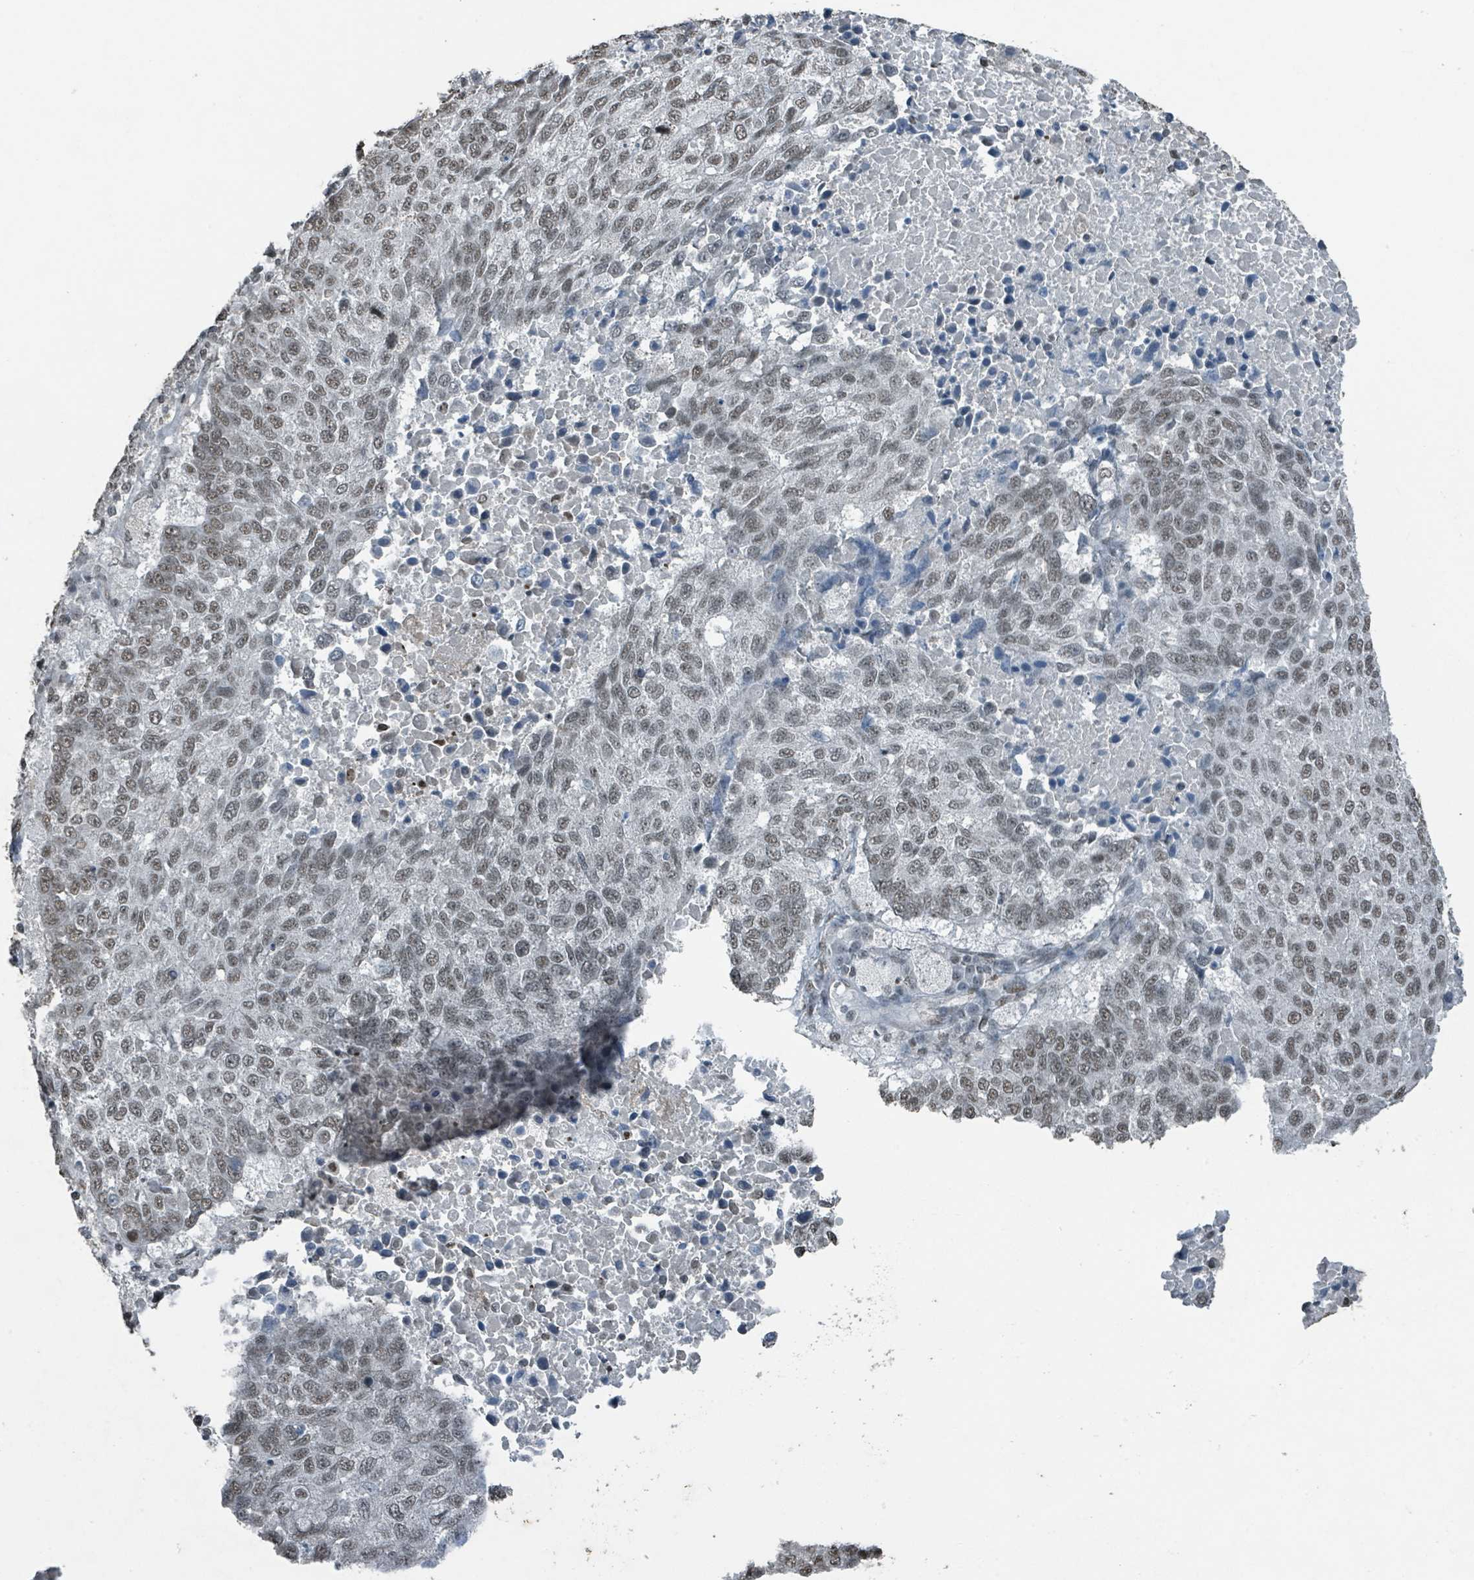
{"staining": {"intensity": "weak", "quantity": ">75%", "location": "nuclear"}, "tissue": "lung cancer", "cell_type": "Tumor cells", "image_type": "cancer", "snomed": [{"axis": "morphology", "description": "Squamous cell carcinoma, NOS"}, {"axis": "topography", "description": "Lung"}], "caption": "Lung squamous cell carcinoma stained with a protein marker shows weak staining in tumor cells.", "gene": "PHIP", "patient": {"sex": "male", "age": 73}}